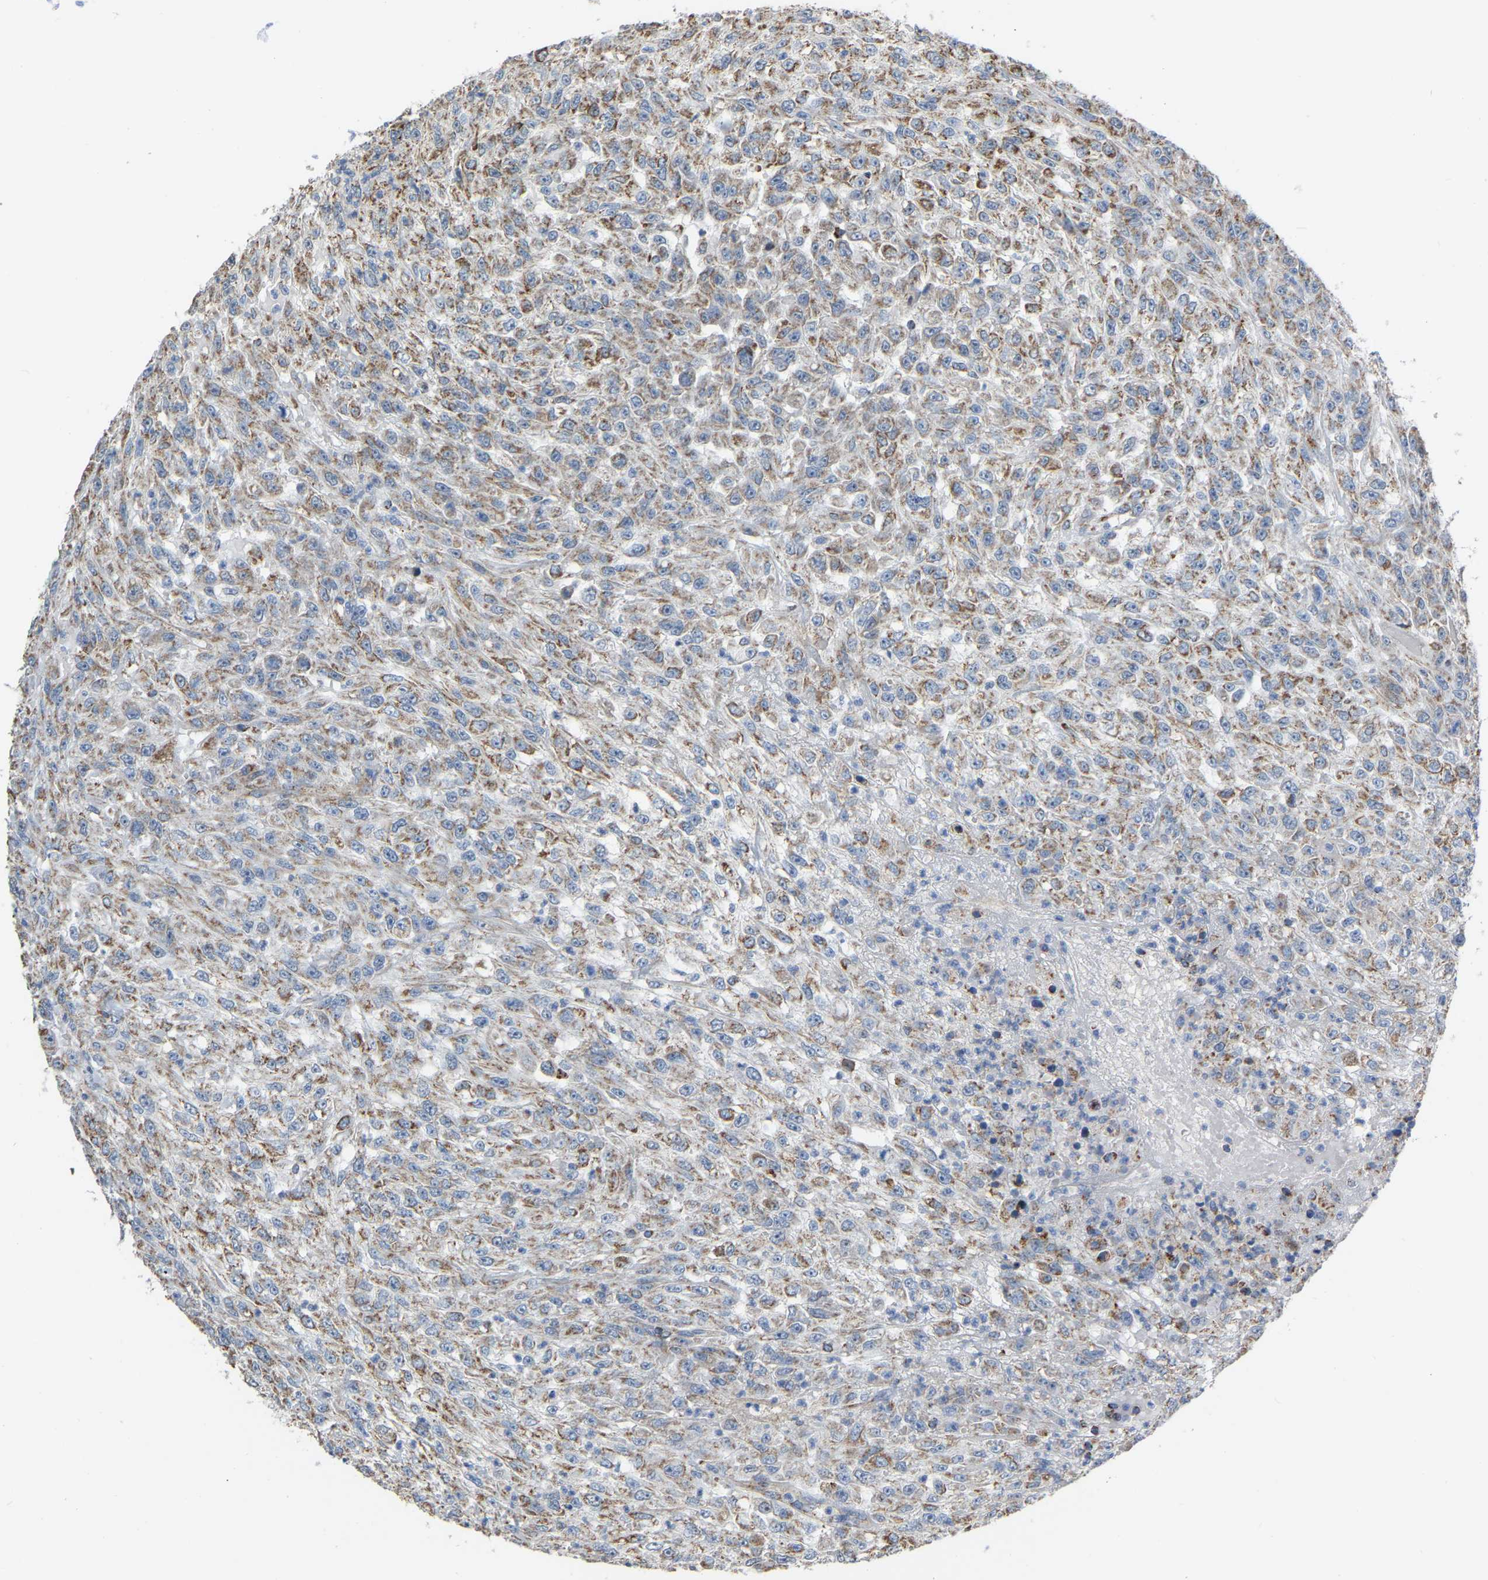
{"staining": {"intensity": "moderate", "quantity": "25%-75%", "location": "cytoplasmic/membranous"}, "tissue": "urothelial cancer", "cell_type": "Tumor cells", "image_type": "cancer", "snomed": [{"axis": "morphology", "description": "Urothelial carcinoma, High grade"}, {"axis": "topography", "description": "Urinary bladder"}], "caption": "Protein expression analysis of human high-grade urothelial carcinoma reveals moderate cytoplasmic/membranous expression in approximately 25%-75% of tumor cells. The staining is performed using DAB brown chromogen to label protein expression. The nuclei are counter-stained blue using hematoxylin.", "gene": "CBLB", "patient": {"sex": "male", "age": 46}}